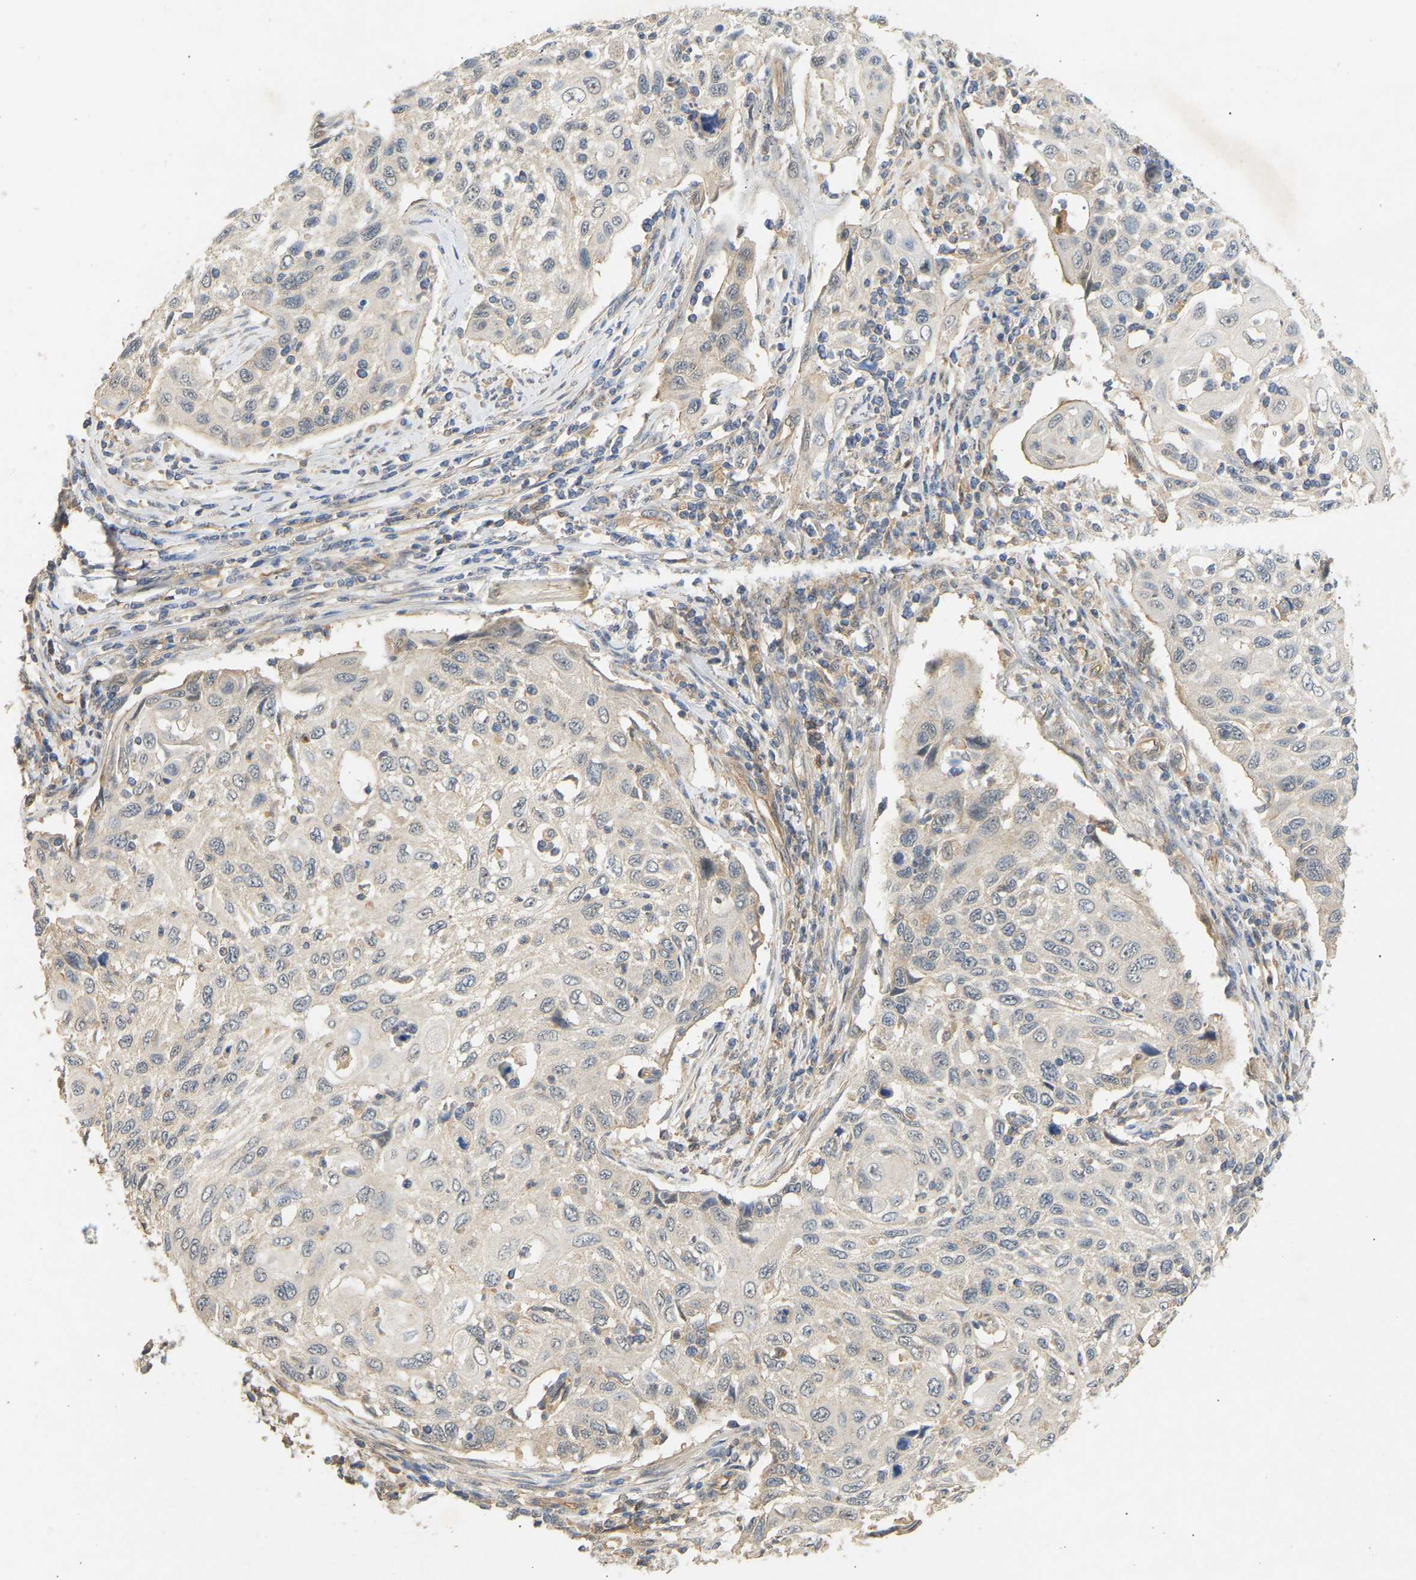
{"staining": {"intensity": "negative", "quantity": "none", "location": "none"}, "tissue": "cervical cancer", "cell_type": "Tumor cells", "image_type": "cancer", "snomed": [{"axis": "morphology", "description": "Squamous cell carcinoma, NOS"}, {"axis": "topography", "description": "Cervix"}], "caption": "DAB immunohistochemical staining of human cervical cancer shows no significant staining in tumor cells.", "gene": "RGL1", "patient": {"sex": "female", "age": 70}}